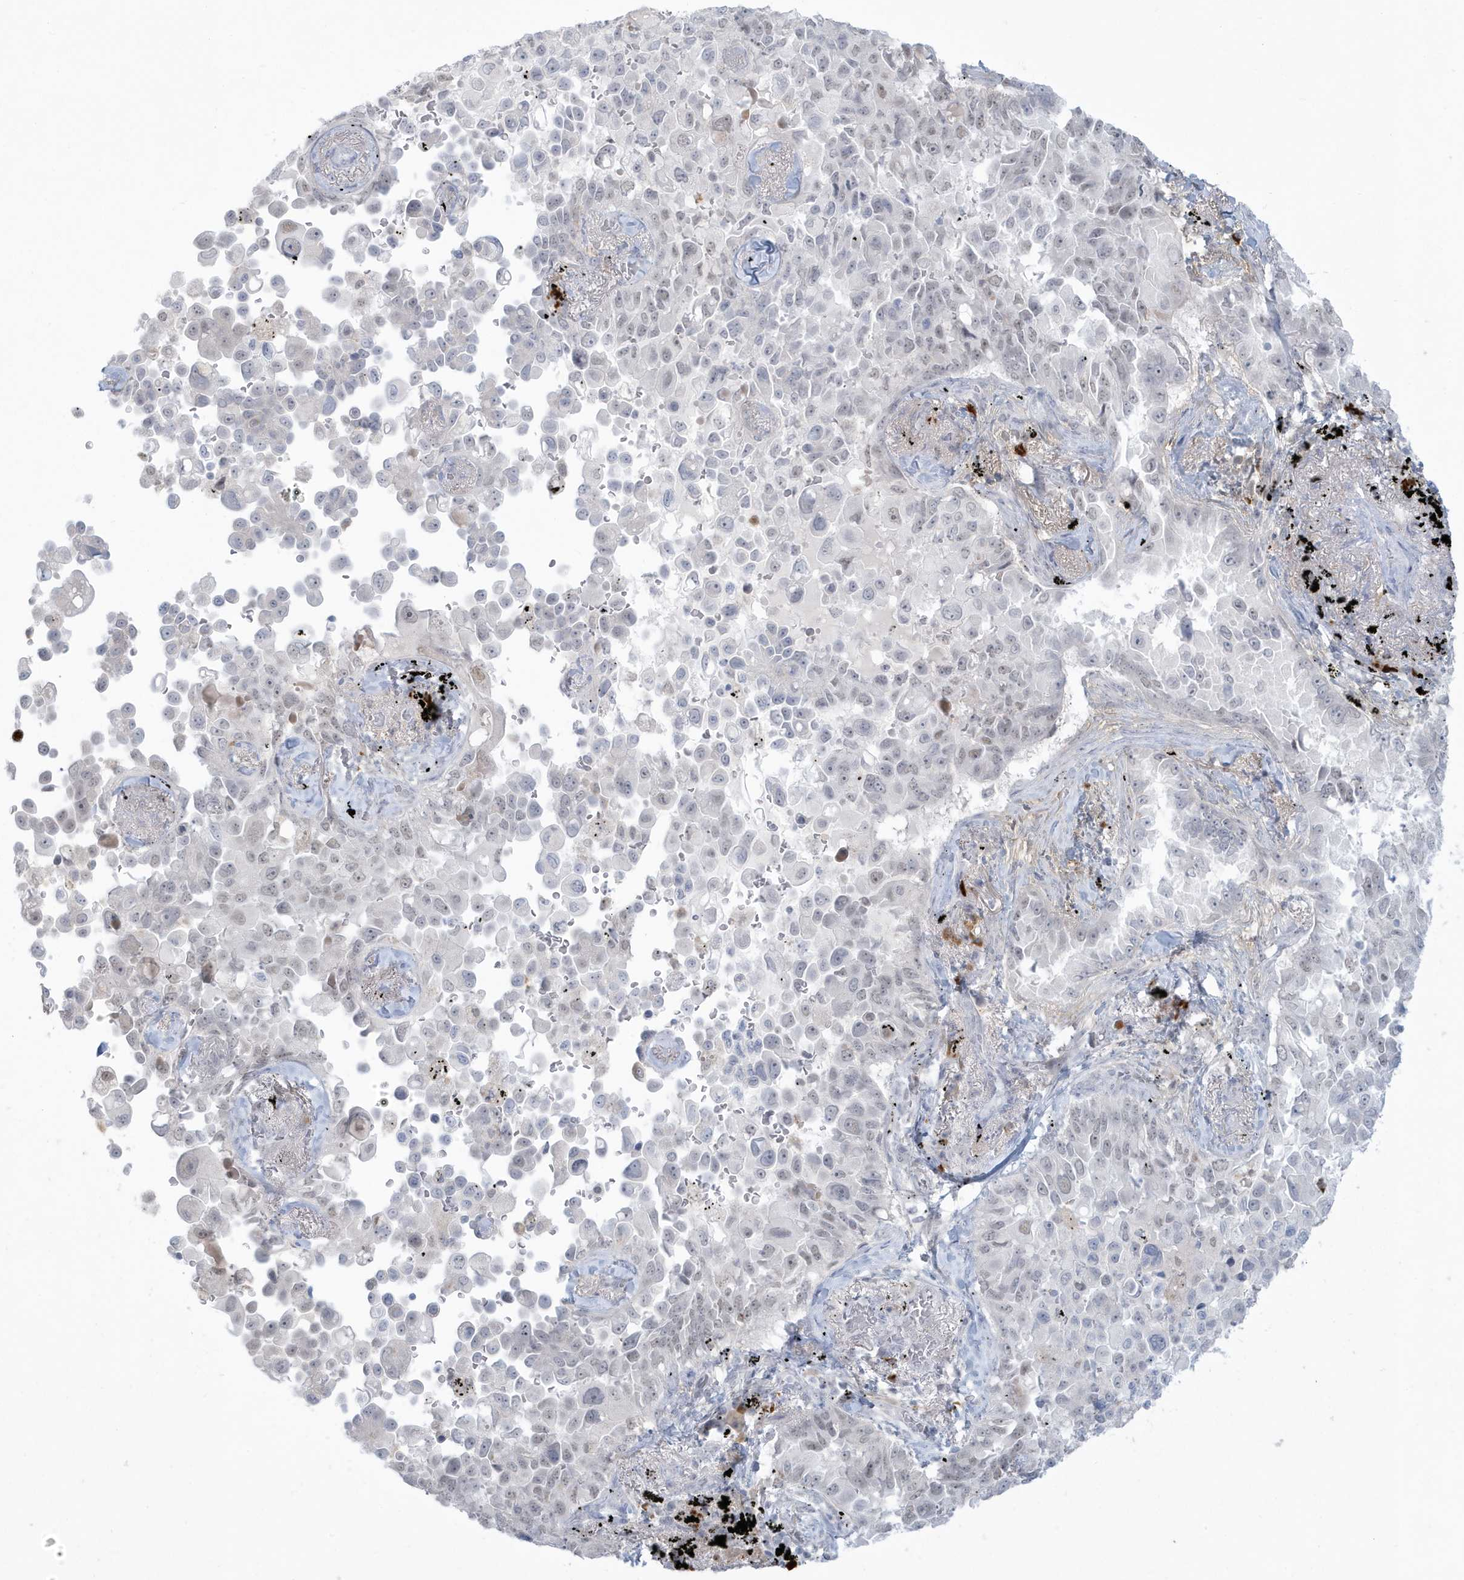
{"staining": {"intensity": "negative", "quantity": "none", "location": "none"}, "tissue": "lung cancer", "cell_type": "Tumor cells", "image_type": "cancer", "snomed": [{"axis": "morphology", "description": "Adenocarcinoma, NOS"}, {"axis": "topography", "description": "Lung"}], "caption": "Histopathology image shows no significant protein positivity in tumor cells of adenocarcinoma (lung).", "gene": "HERC6", "patient": {"sex": "female", "age": 67}}